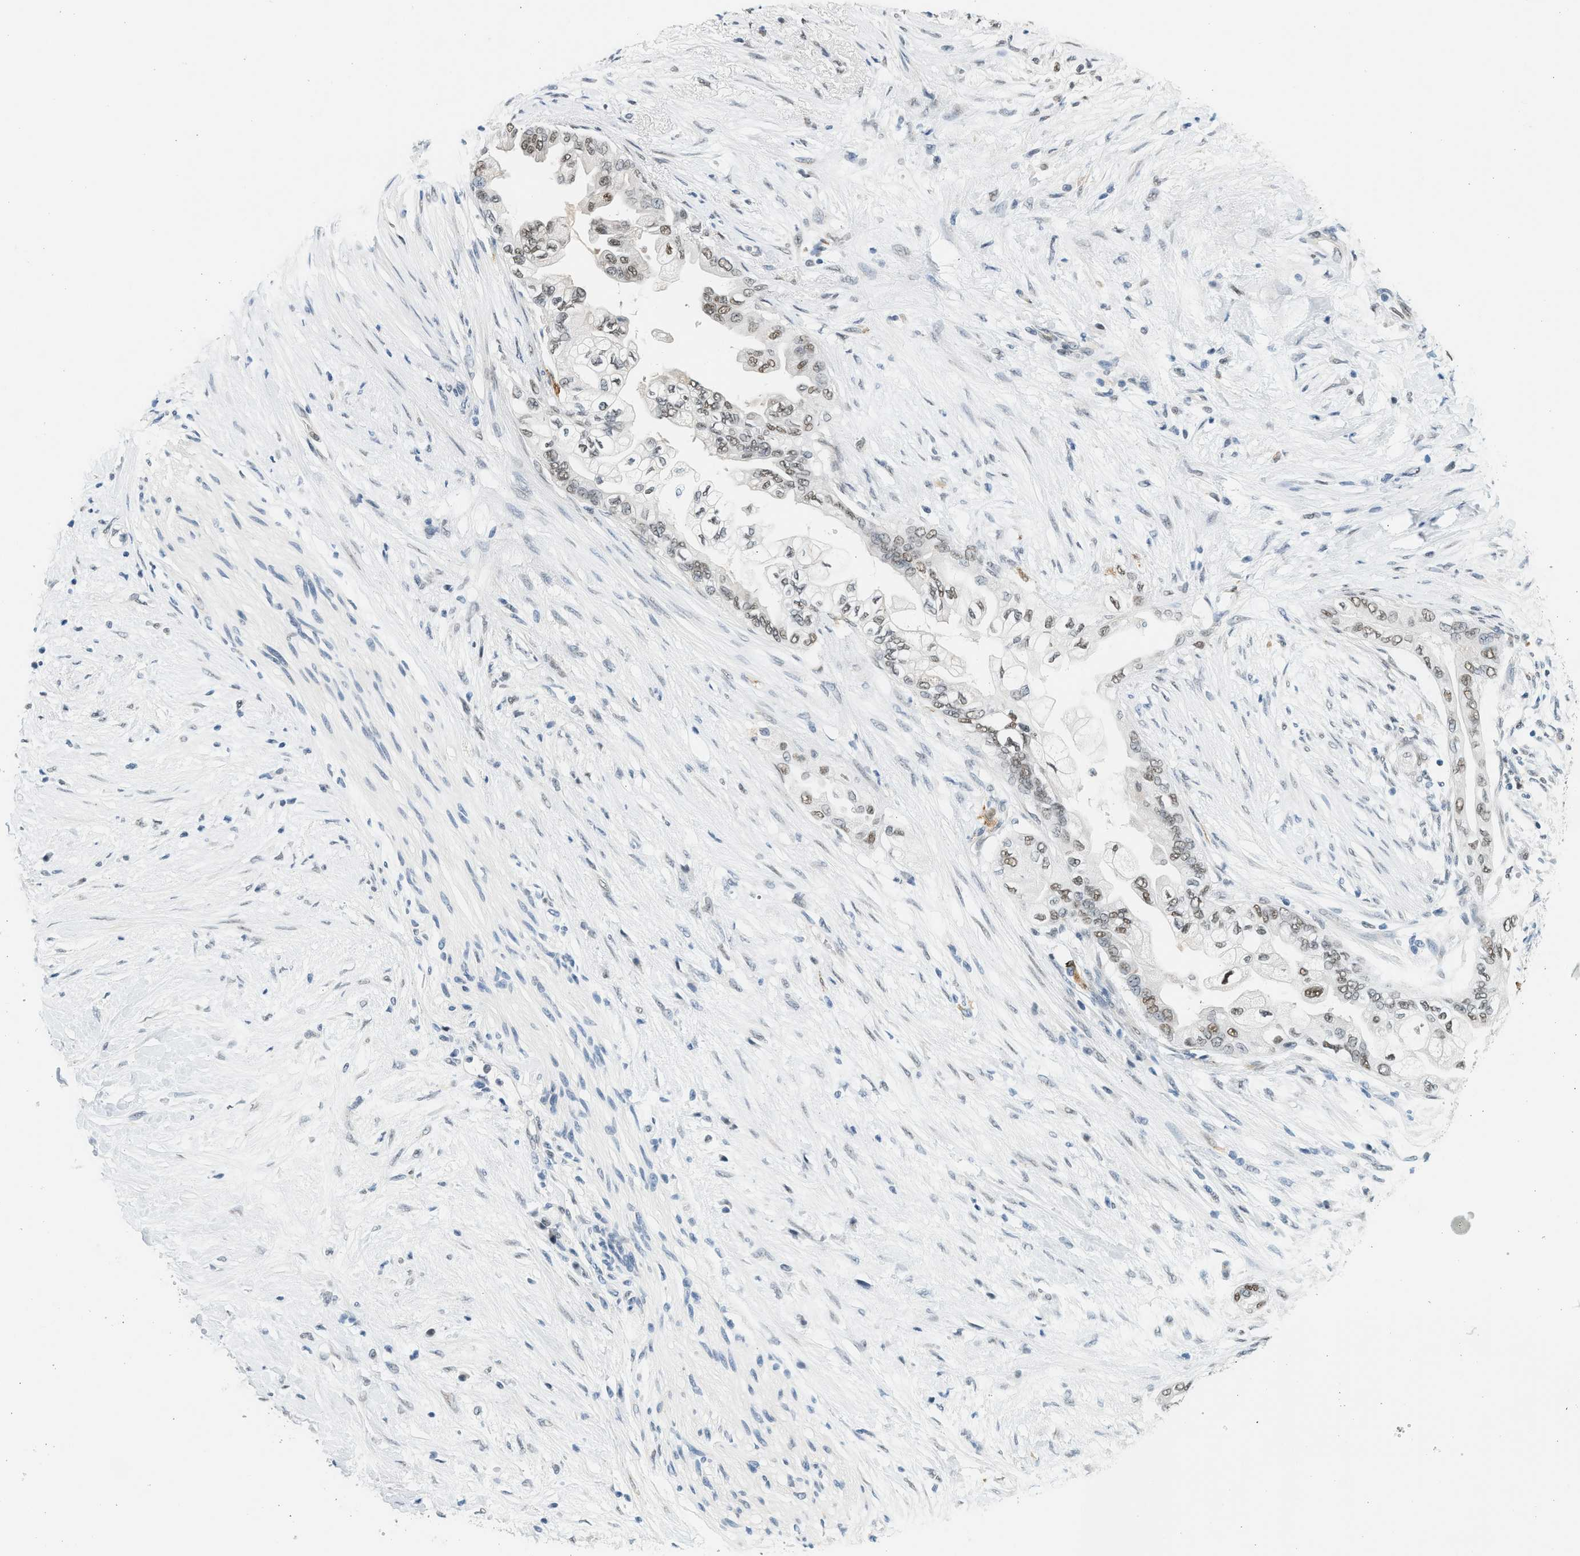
{"staining": {"intensity": "weak", "quantity": ">75%", "location": "nuclear"}, "tissue": "pancreatic cancer", "cell_type": "Tumor cells", "image_type": "cancer", "snomed": [{"axis": "morphology", "description": "Normal tissue, NOS"}, {"axis": "morphology", "description": "Adenocarcinoma, NOS"}, {"axis": "topography", "description": "Pancreas"}, {"axis": "topography", "description": "Duodenum"}], "caption": "This image exhibits pancreatic cancer (adenocarcinoma) stained with IHC to label a protein in brown. The nuclear of tumor cells show weak positivity for the protein. Nuclei are counter-stained blue.", "gene": "HIPK1", "patient": {"sex": "female", "age": 60}}